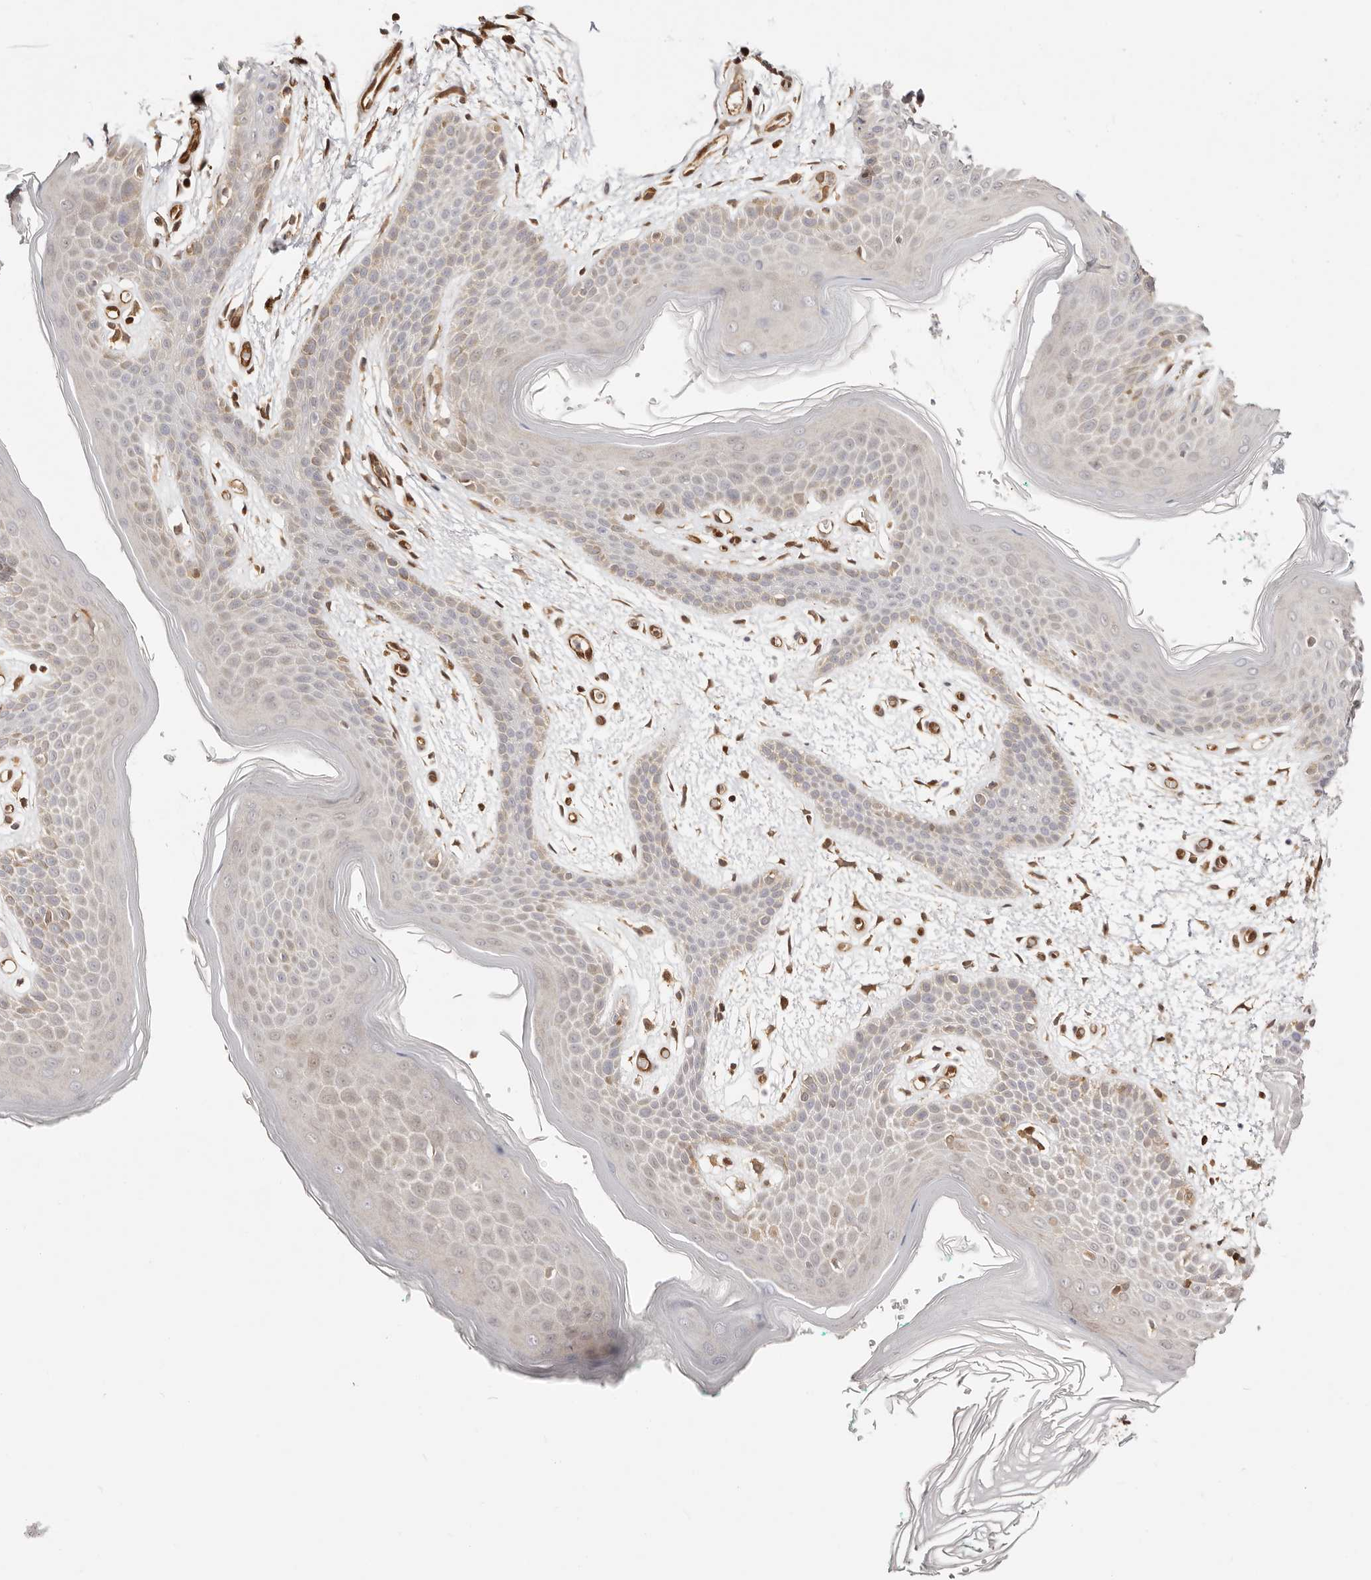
{"staining": {"intensity": "weak", "quantity": "<25%", "location": "cytoplasmic/membranous"}, "tissue": "skin", "cell_type": "Epidermal cells", "image_type": "normal", "snomed": [{"axis": "morphology", "description": "Normal tissue, NOS"}, {"axis": "topography", "description": "Anal"}], "caption": "Immunohistochemistry histopathology image of normal skin: human skin stained with DAB (3,3'-diaminobenzidine) shows no significant protein expression in epidermal cells.", "gene": "STAT5A", "patient": {"sex": "male", "age": 74}}